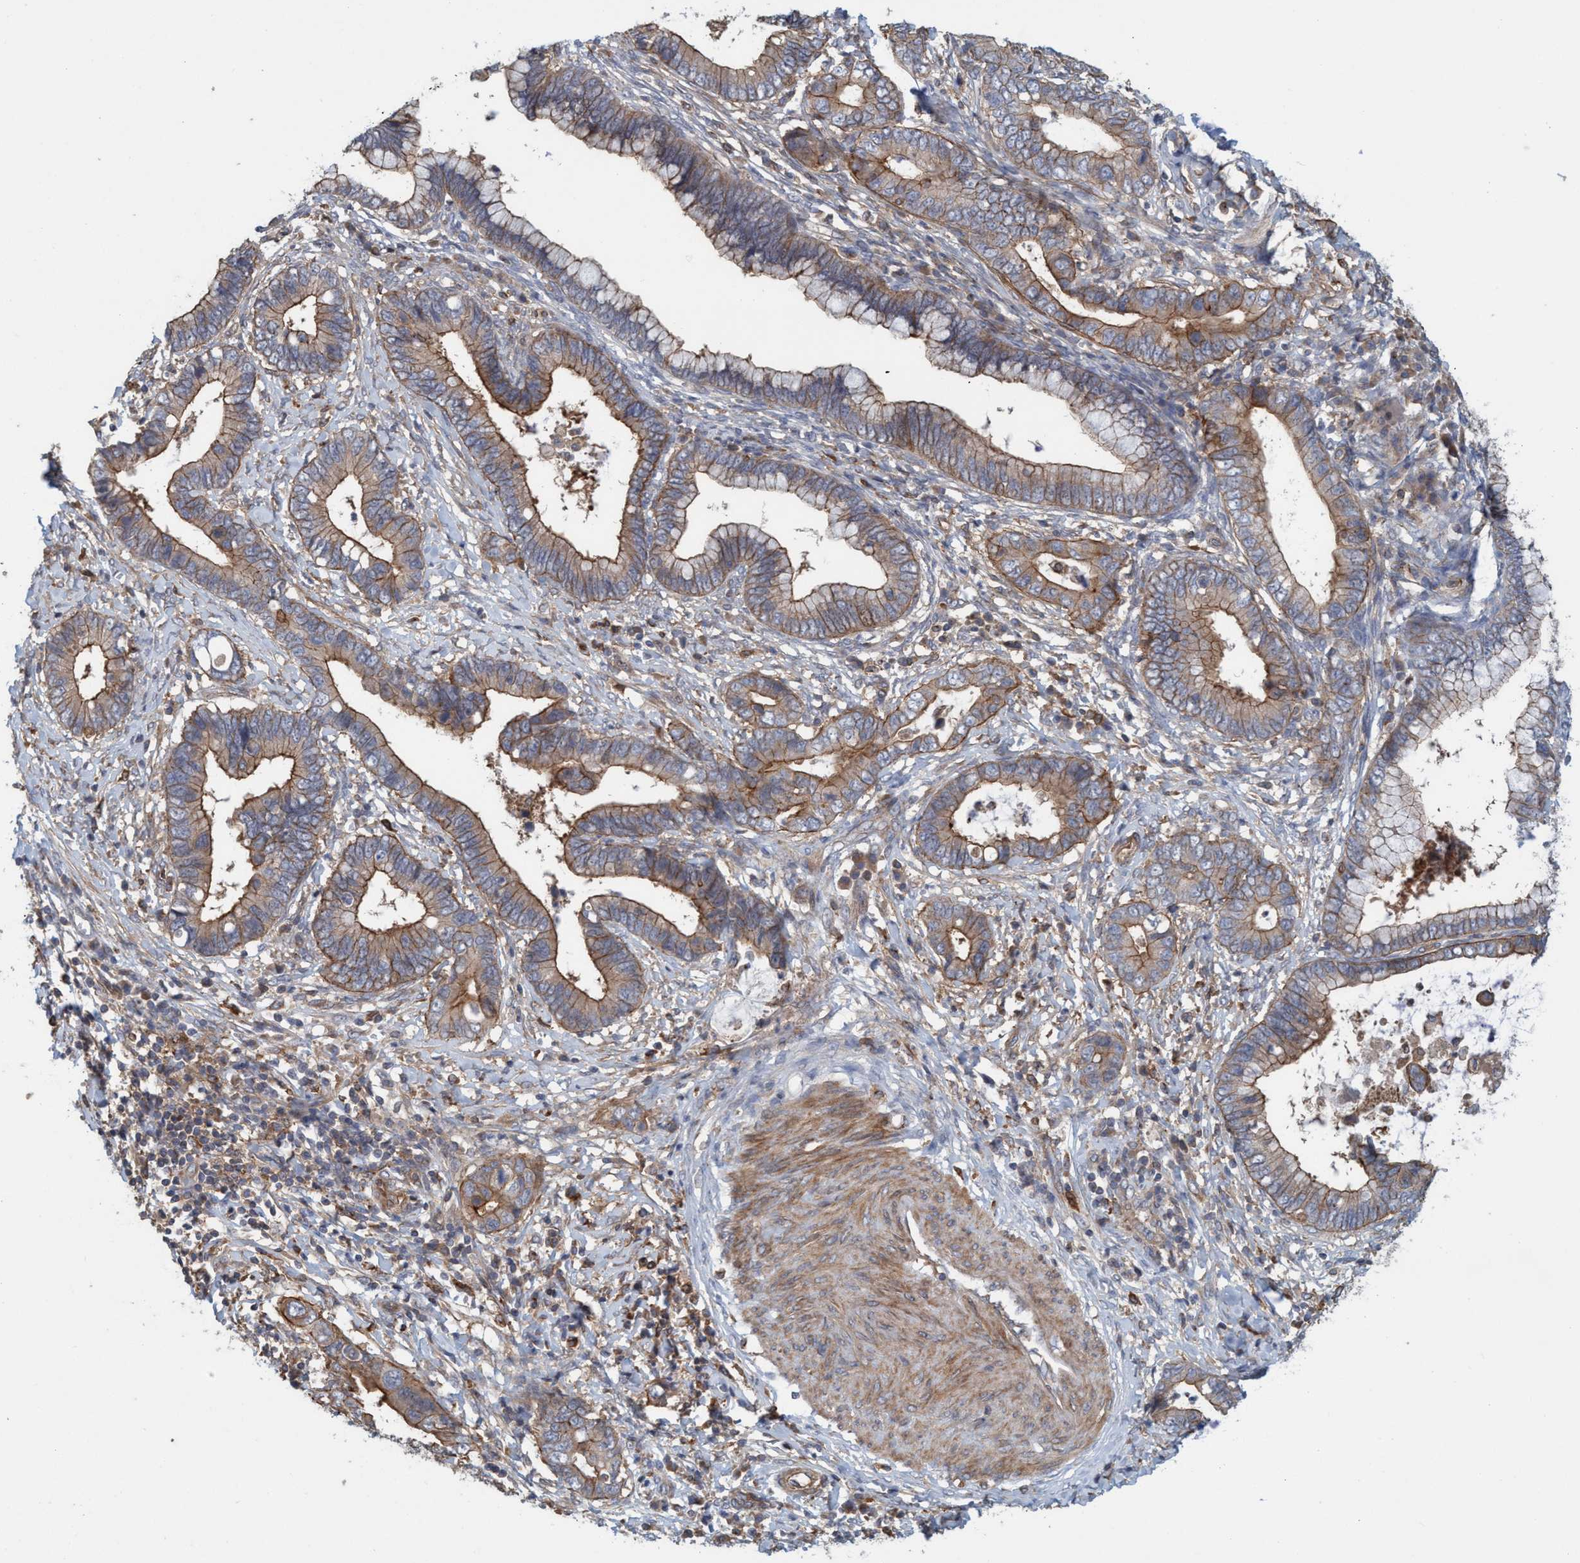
{"staining": {"intensity": "strong", "quantity": ">75%", "location": "cytoplasmic/membranous"}, "tissue": "cervical cancer", "cell_type": "Tumor cells", "image_type": "cancer", "snomed": [{"axis": "morphology", "description": "Adenocarcinoma, NOS"}, {"axis": "topography", "description": "Cervix"}], "caption": "DAB immunohistochemical staining of cervical cancer (adenocarcinoma) demonstrates strong cytoplasmic/membranous protein expression in about >75% of tumor cells. The staining is performed using DAB (3,3'-diaminobenzidine) brown chromogen to label protein expression. The nuclei are counter-stained blue using hematoxylin.", "gene": "SPECC1", "patient": {"sex": "female", "age": 44}}